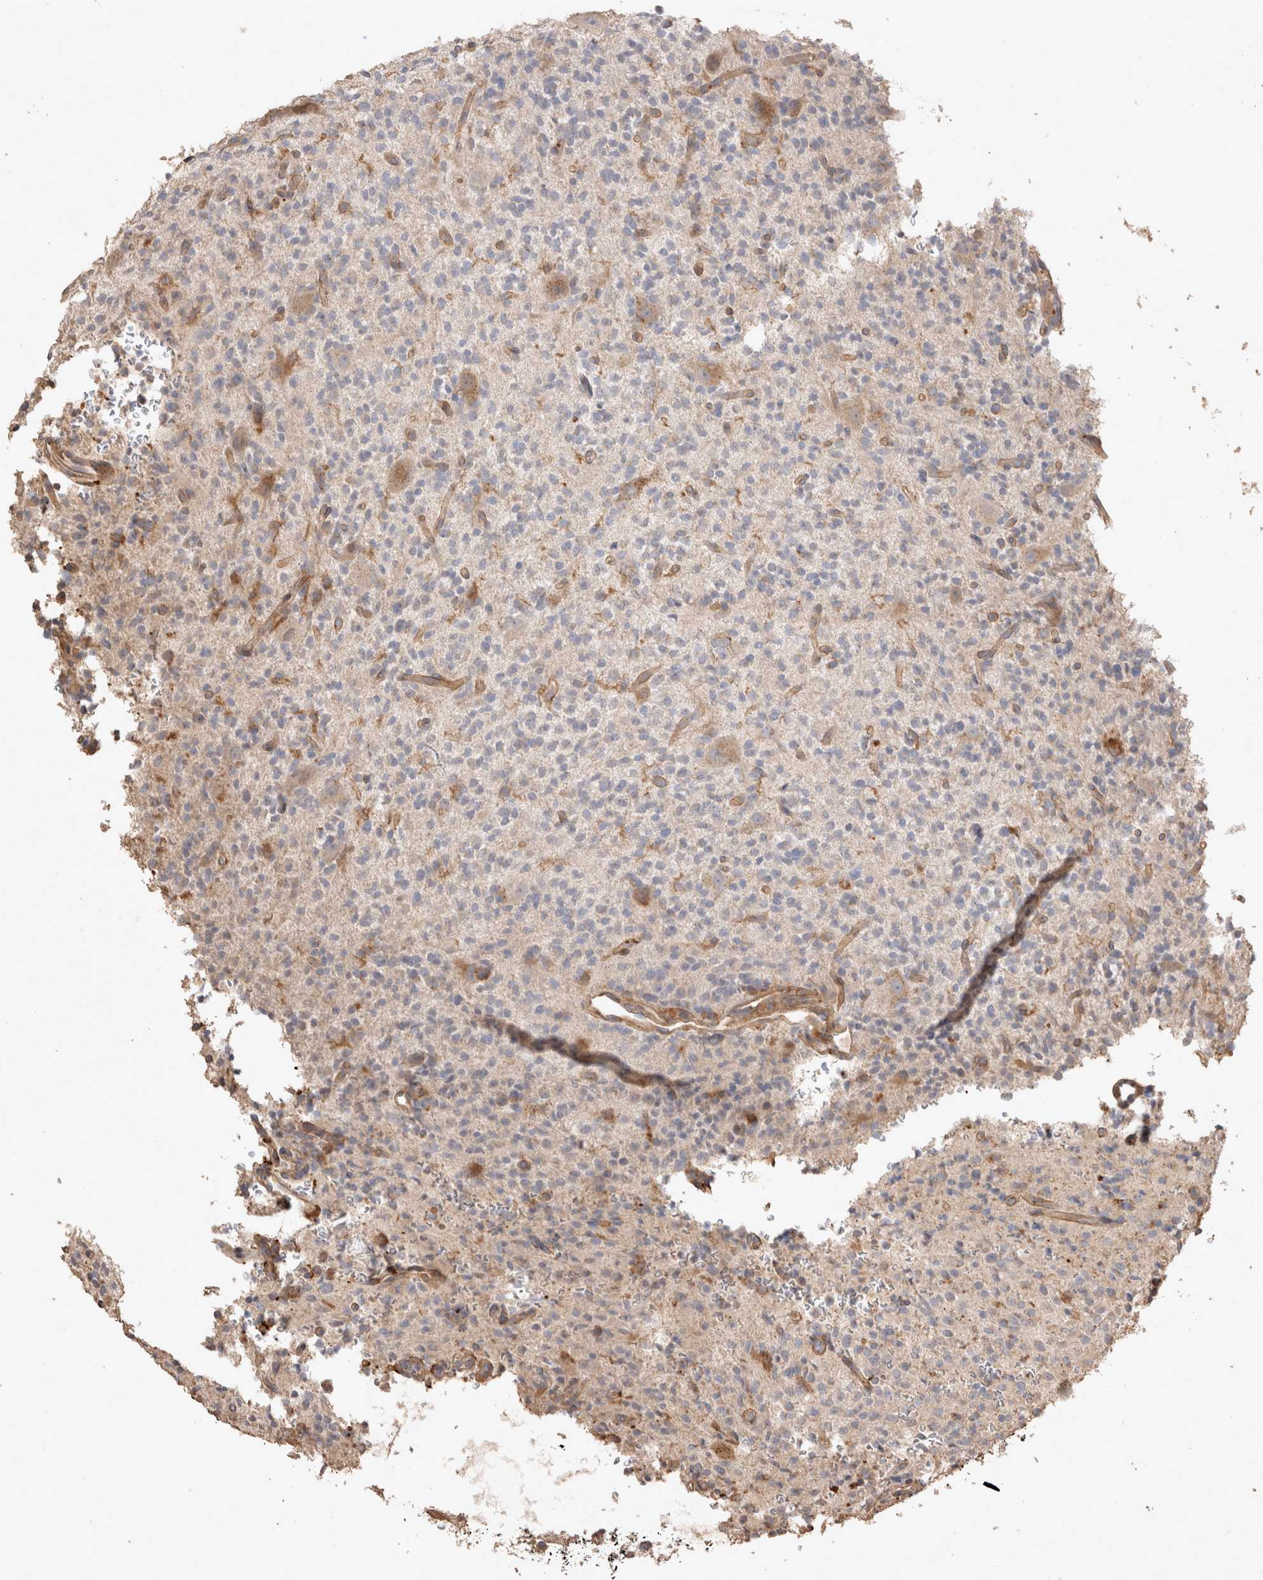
{"staining": {"intensity": "negative", "quantity": "none", "location": "none"}, "tissue": "glioma", "cell_type": "Tumor cells", "image_type": "cancer", "snomed": [{"axis": "morphology", "description": "Glioma, malignant, High grade"}, {"axis": "topography", "description": "Brain"}], "caption": "Human high-grade glioma (malignant) stained for a protein using immunohistochemistry displays no staining in tumor cells.", "gene": "SNX31", "patient": {"sex": "male", "age": 34}}